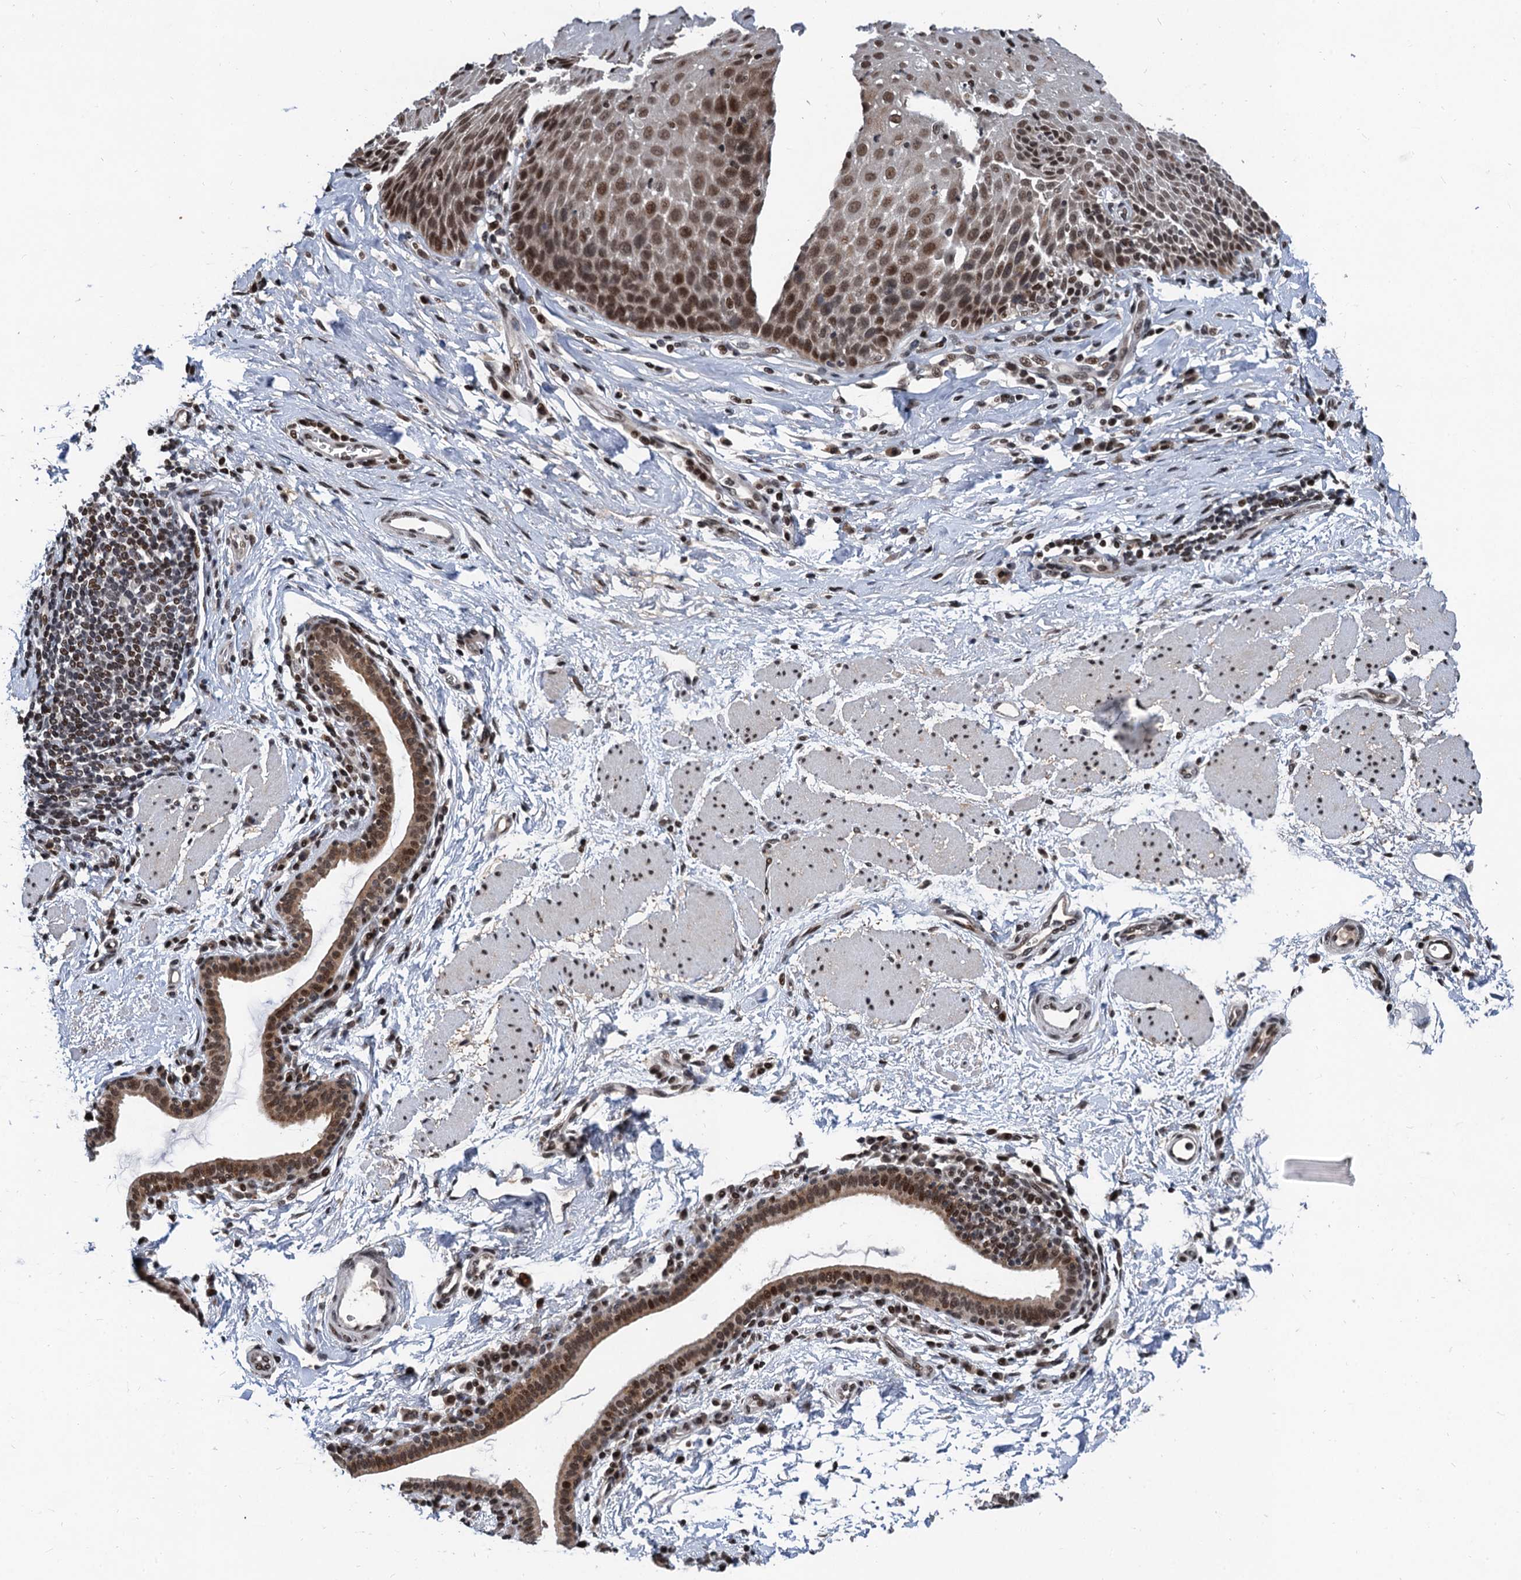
{"staining": {"intensity": "moderate", "quantity": ">75%", "location": "nuclear"}, "tissue": "esophagus", "cell_type": "Squamous epithelial cells", "image_type": "normal", "snomed": [{"axis": "morphology", "description": "Normal tissue, NOS"}, {"axis": "topography", "description": "Esophagus"}], "caption": "IHC histopathology image of unremarkable human esophagus stained for a protein (brown), which demonstrates medium levels of moderate nuclear staining in approximately >75% of squamous epithelial cells.", "gene": "FAM217B", "patient": {"sex": "female", "age": 61}}